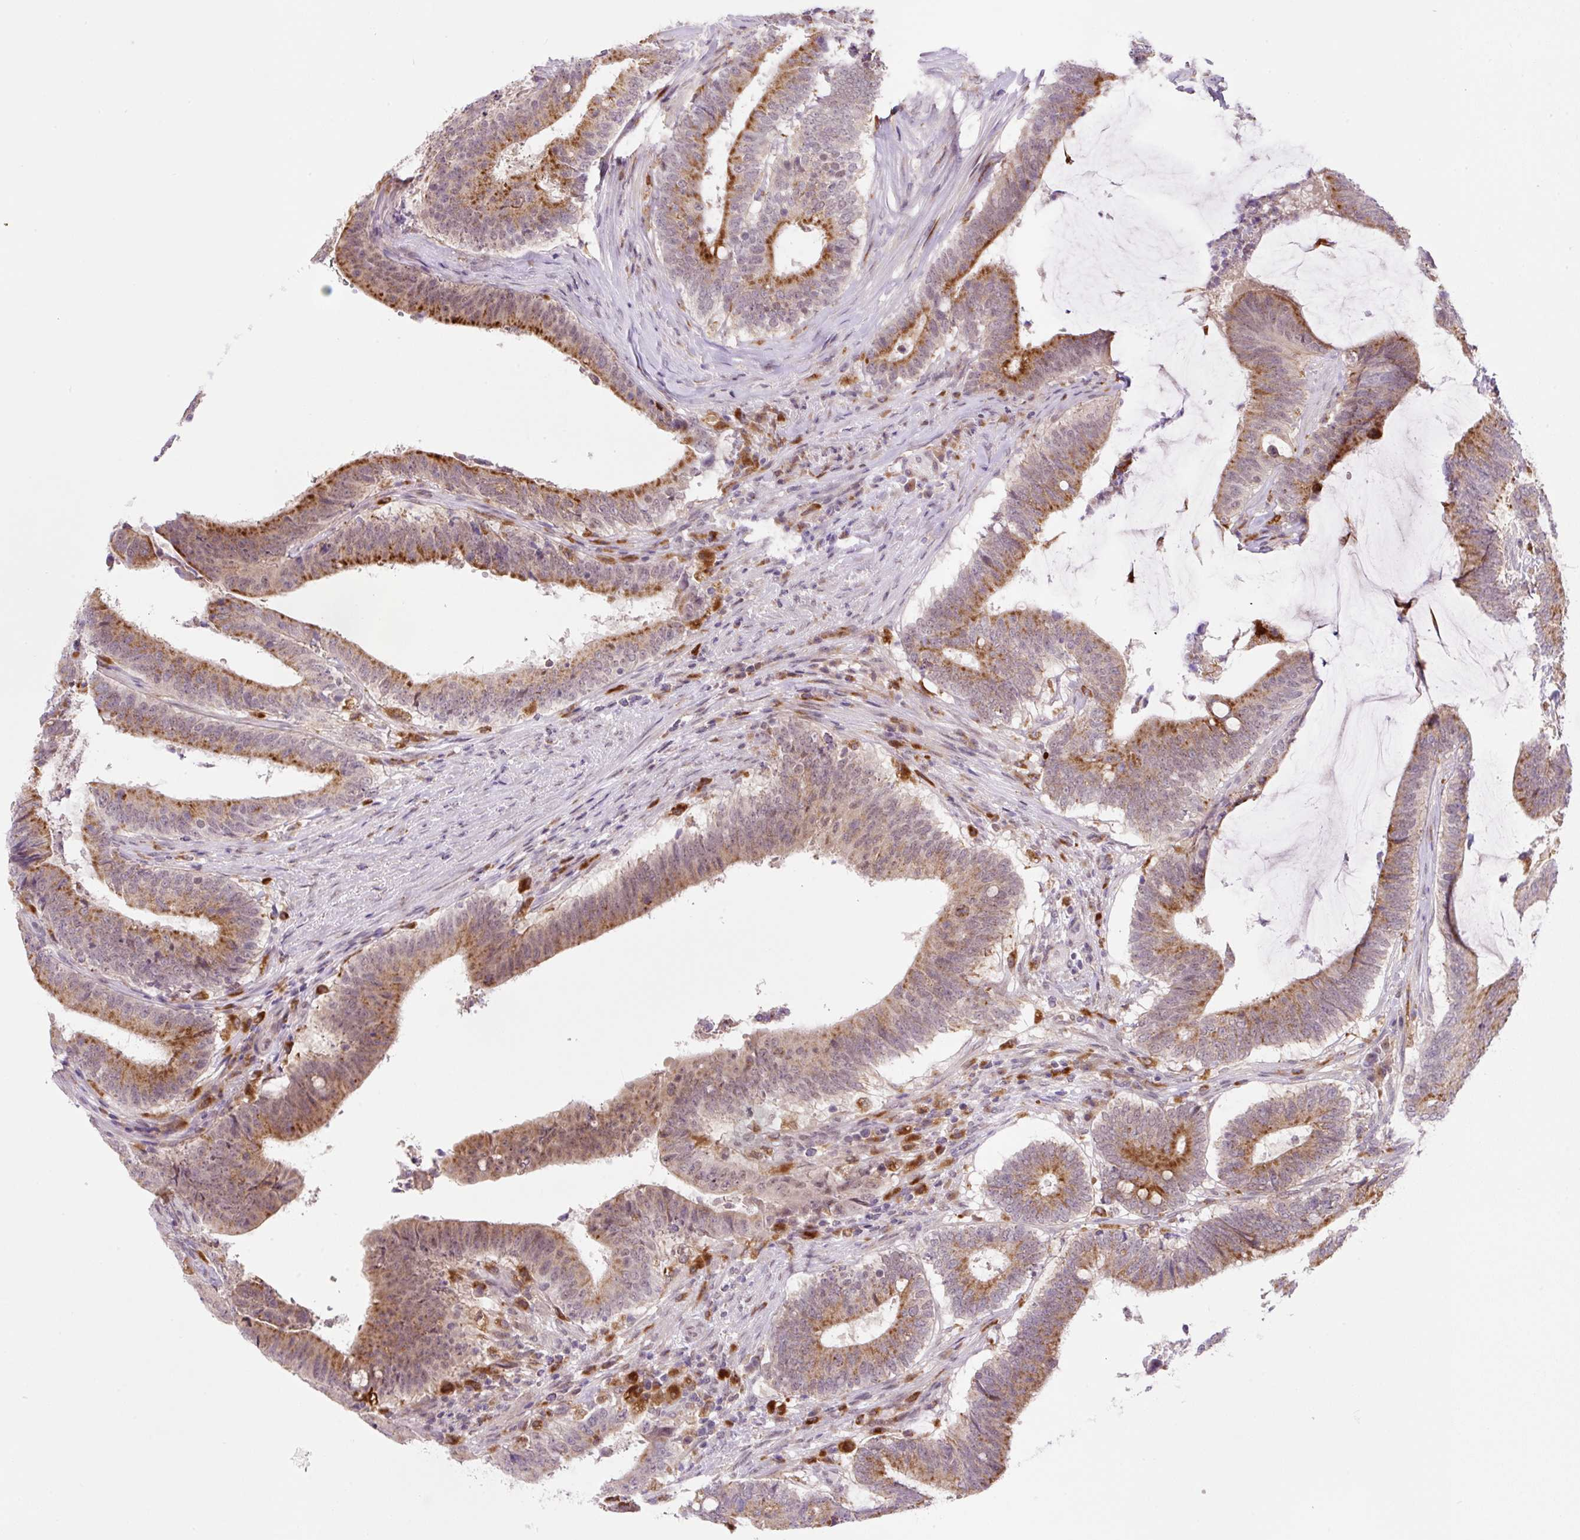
{"staining": {"intensity": "strong", "quantity": "25%-75%", "location": "cytoplasmic/membranous"}, "tissue": "colorectal cancer", "cell_type": "Tumor cells", "image_type": "cancer", "snomed": [{"axis": "morphology", "description": "Adenocarcinoma, NOS"}, {"axis": "topography", "description": "Colon"}], "caption": "A high-resolution micrograph shows IHC staining of colorectal cancer (adenocarcinoma), which demonstrates strong cytoplasmic/membranous staining in about 25%-75% of tumor cells. (IHC, brightfield microscopy, high magnification).", "gene": "CEBPZOS", "patient": {"sex": "female", "age": 43}}